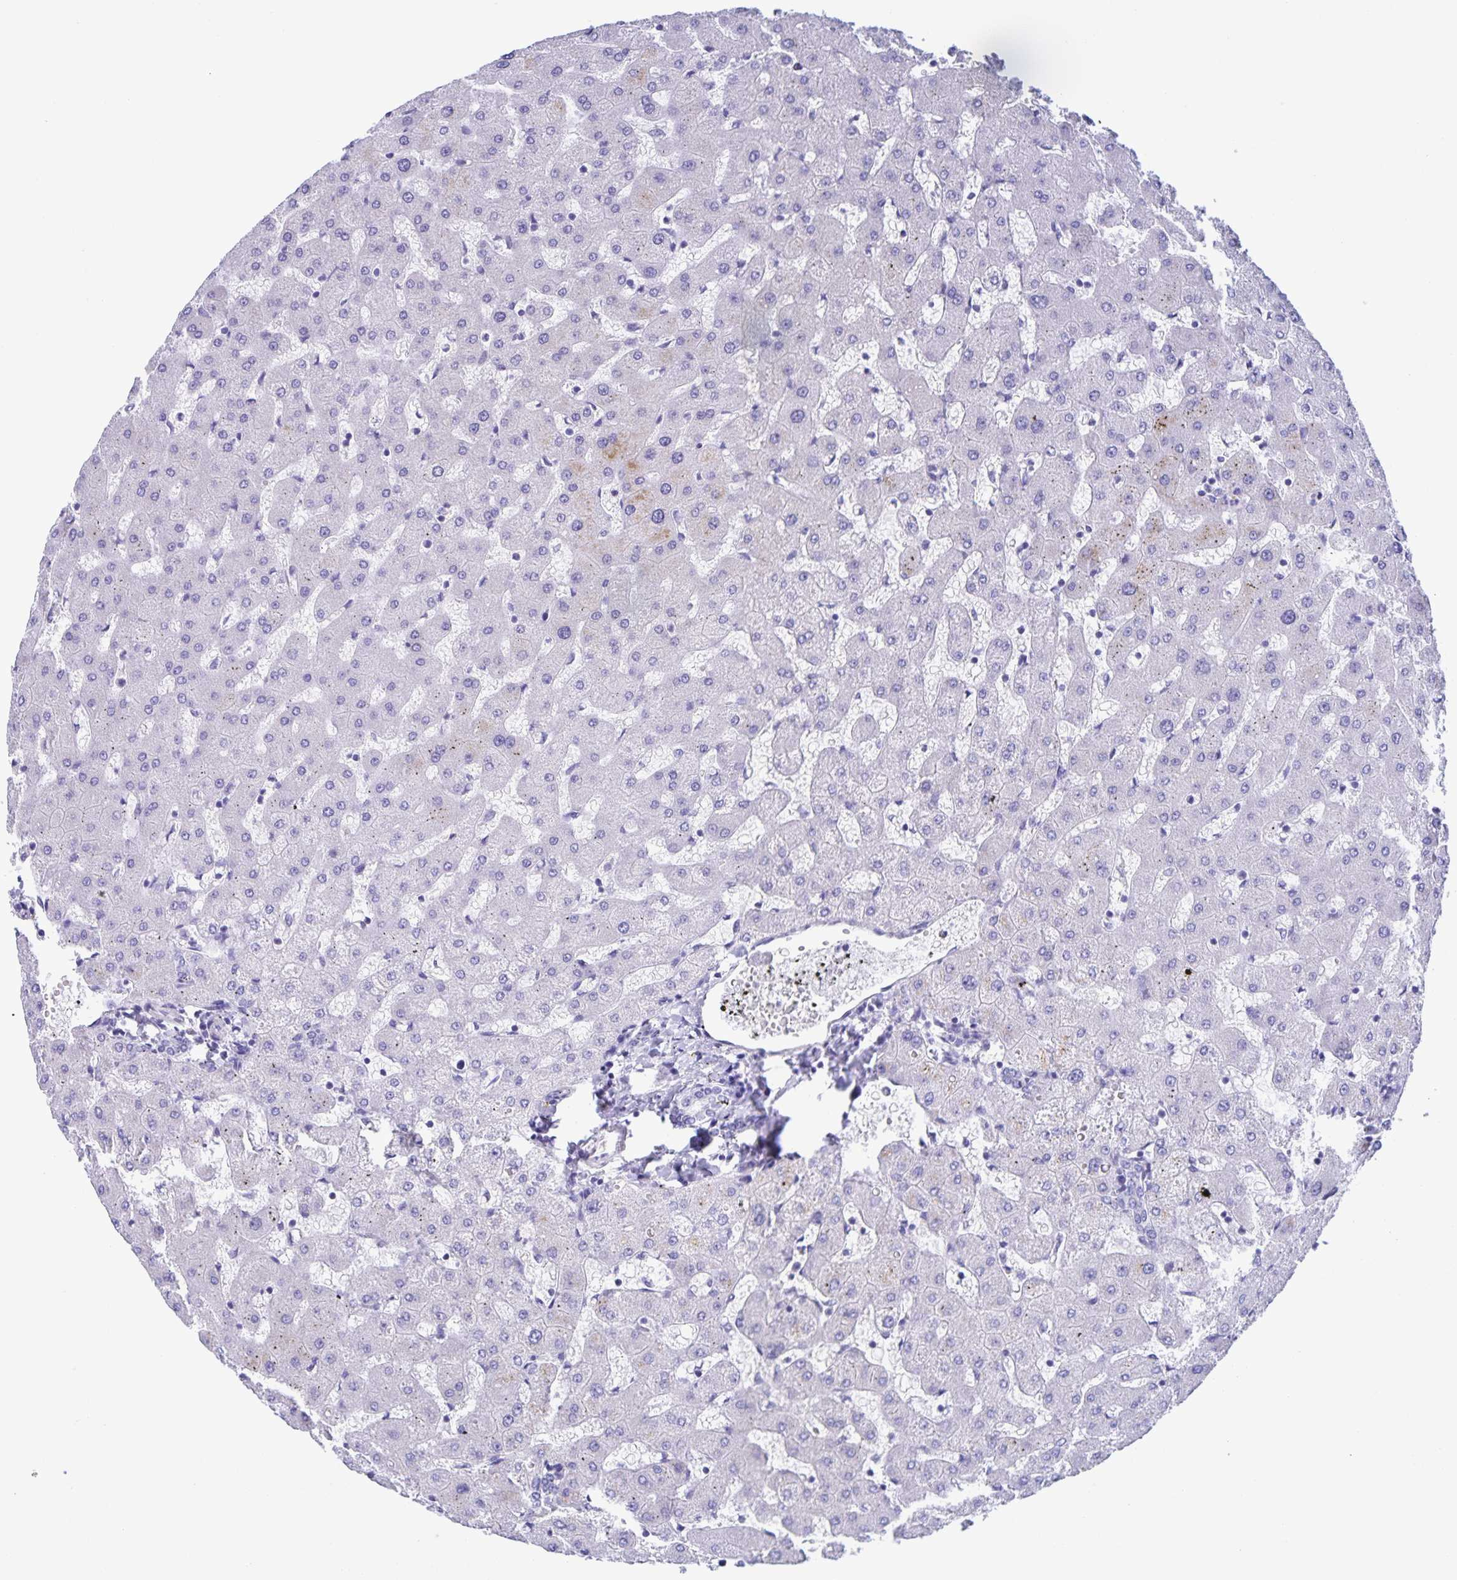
{"staining": {"intensity": "negative", "quantity": "none", "location": "none"}, "tissue": "liver", "cell_type": "Cholangiocytes", "image_type": "normal", "snomed": [{"axis": "morphology", "description": "Normal tissue, NOS"}, {"axis": "topography", "description": "Liver"}], "caption": "DAB immunohistochemical staining of benign human liver reveals no significant positivity in cholangiocytes.", "gene": "CATSPER4", "patient": {"sex": "female", "age": 63}}